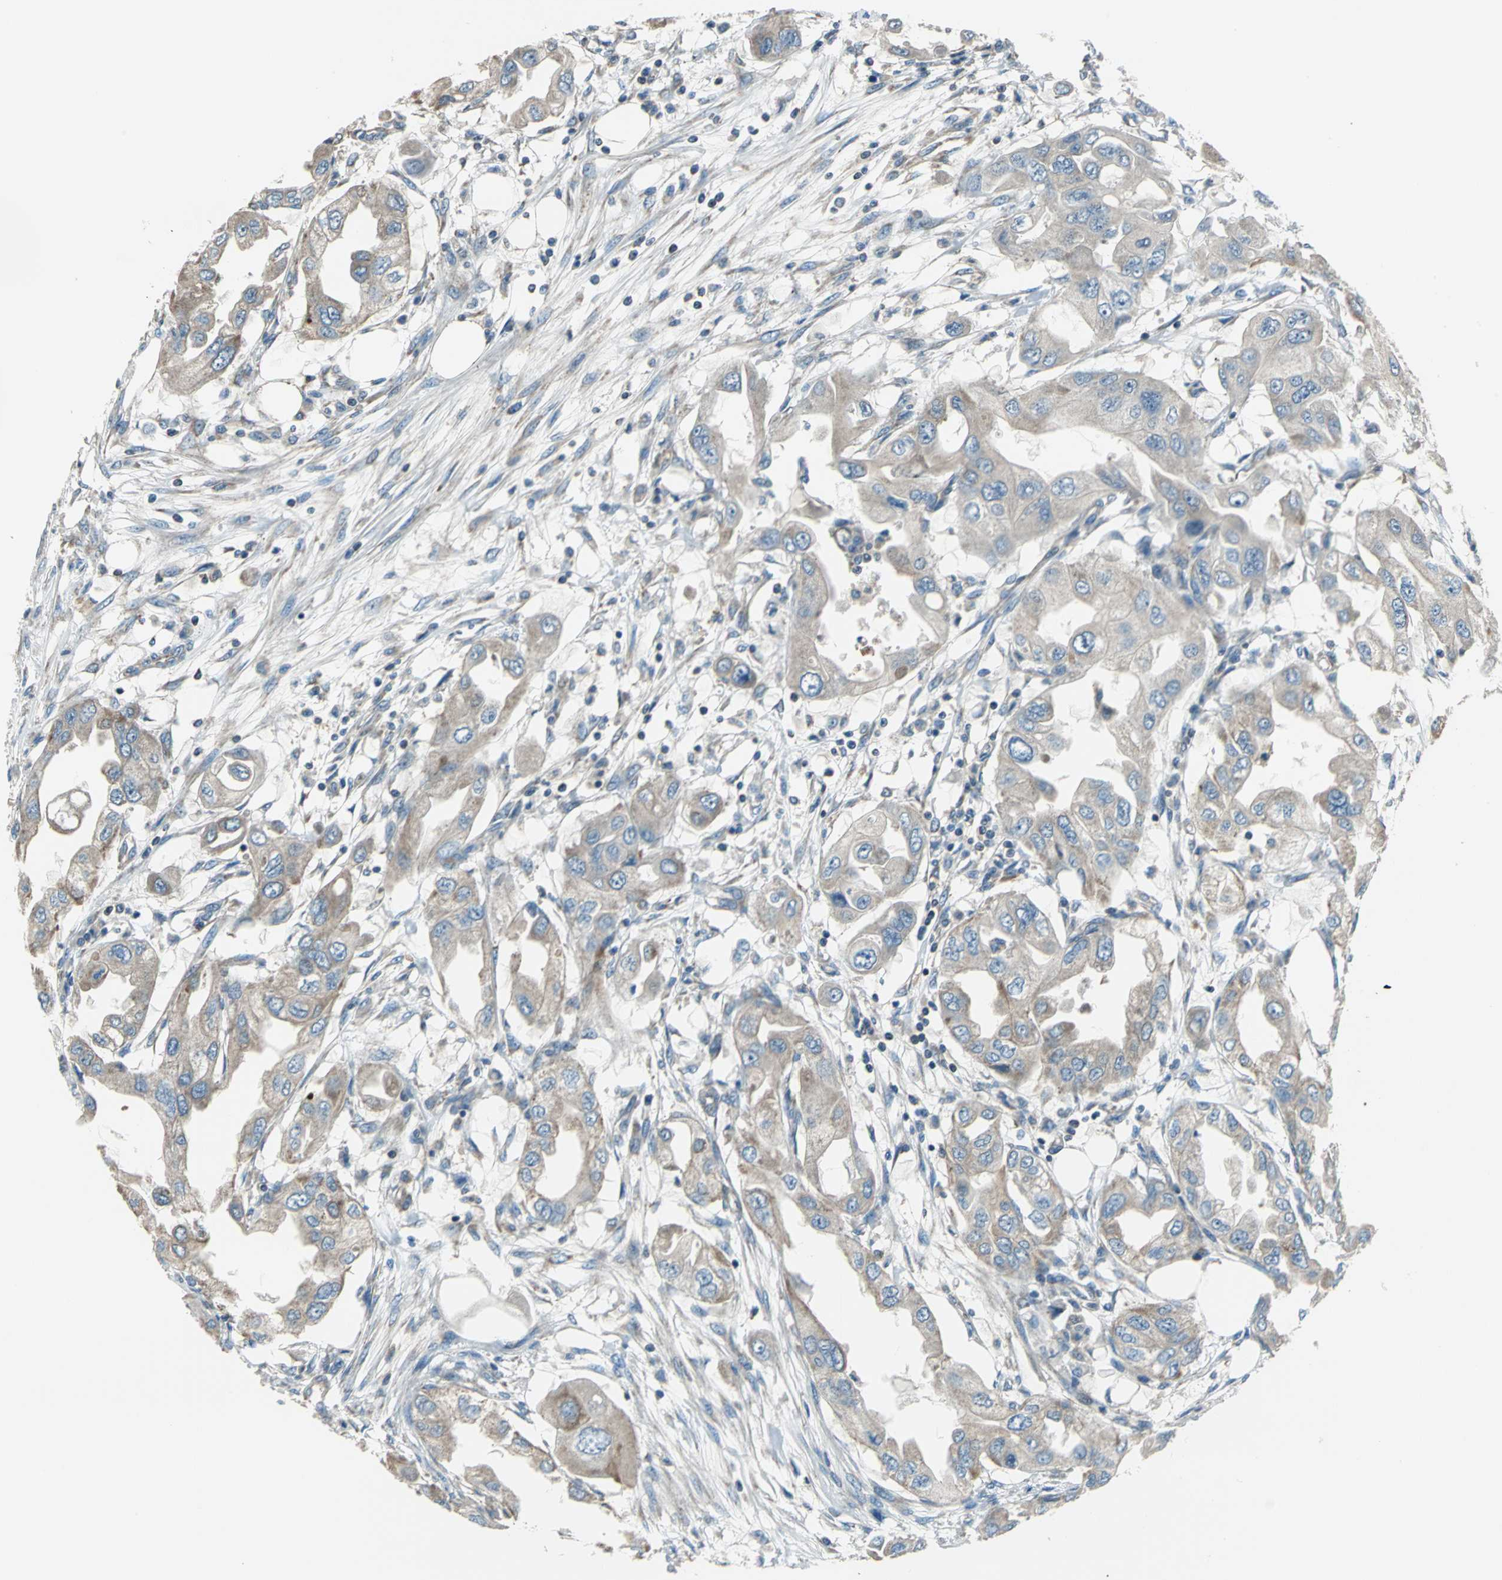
{"staining": {"intensity": "moderate", "quantity": ">75%", "location": "cytoplasmic/membranous"}, "tissue": "endometrial cancer", "cell_type": "Tumor cells", "image_type": "cancer", "snomed": [{"axis": "morphology", "description": "Adenocarcinoma, NOS"}, {"axis": "topography", "description": "Endometrium"}], "caption": "Moderate cytoplasmic/membranous protein expression is seen in about >75% of tumor cells in endometrial adenocarcinoma. (DAB (3,3'-diaminobenzidine) IHC with brightfield microscopy, high magnification).", "gene": "TRAK1", "patient": {"sex": "female", "age": 67}}